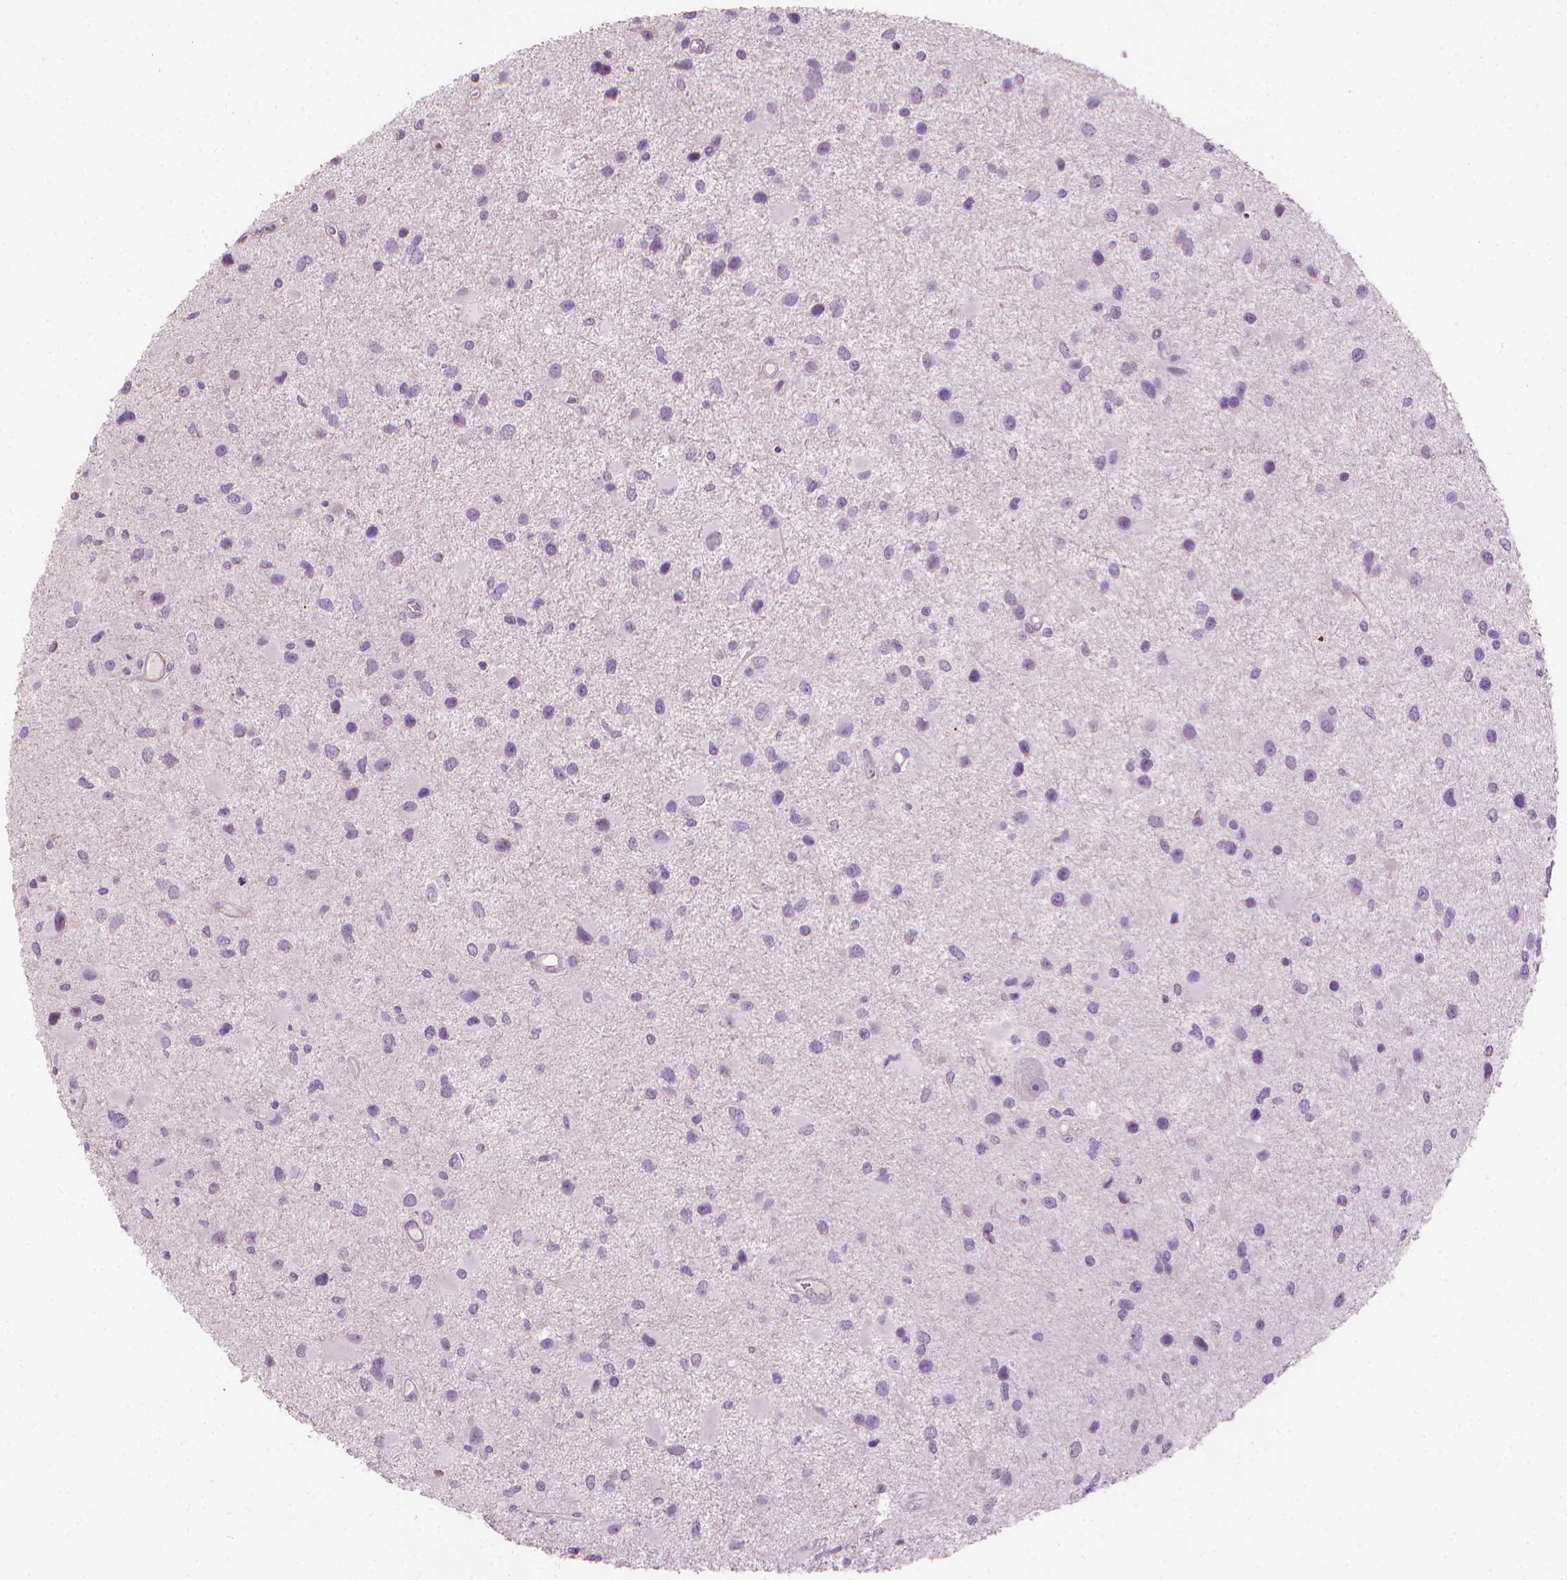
{"staining": {"intensity": "negative", "quantity": "none", "location": "none"}, "tissue": "glioma", "cell_type": "Tumor cells", "image_type": "cancer", "snomed": [{"axis": "morphology", "description": "Glioma, malignant, Low grade"}, {"axis": "topography", "description": "Brain"}], "caption": "High power microscopy image of an IHC histopathology image of glioma, revealing no significant positivity in tumor cells.", "gene": "SAXO2", "patient": {"sex": "female", "age": 32}}